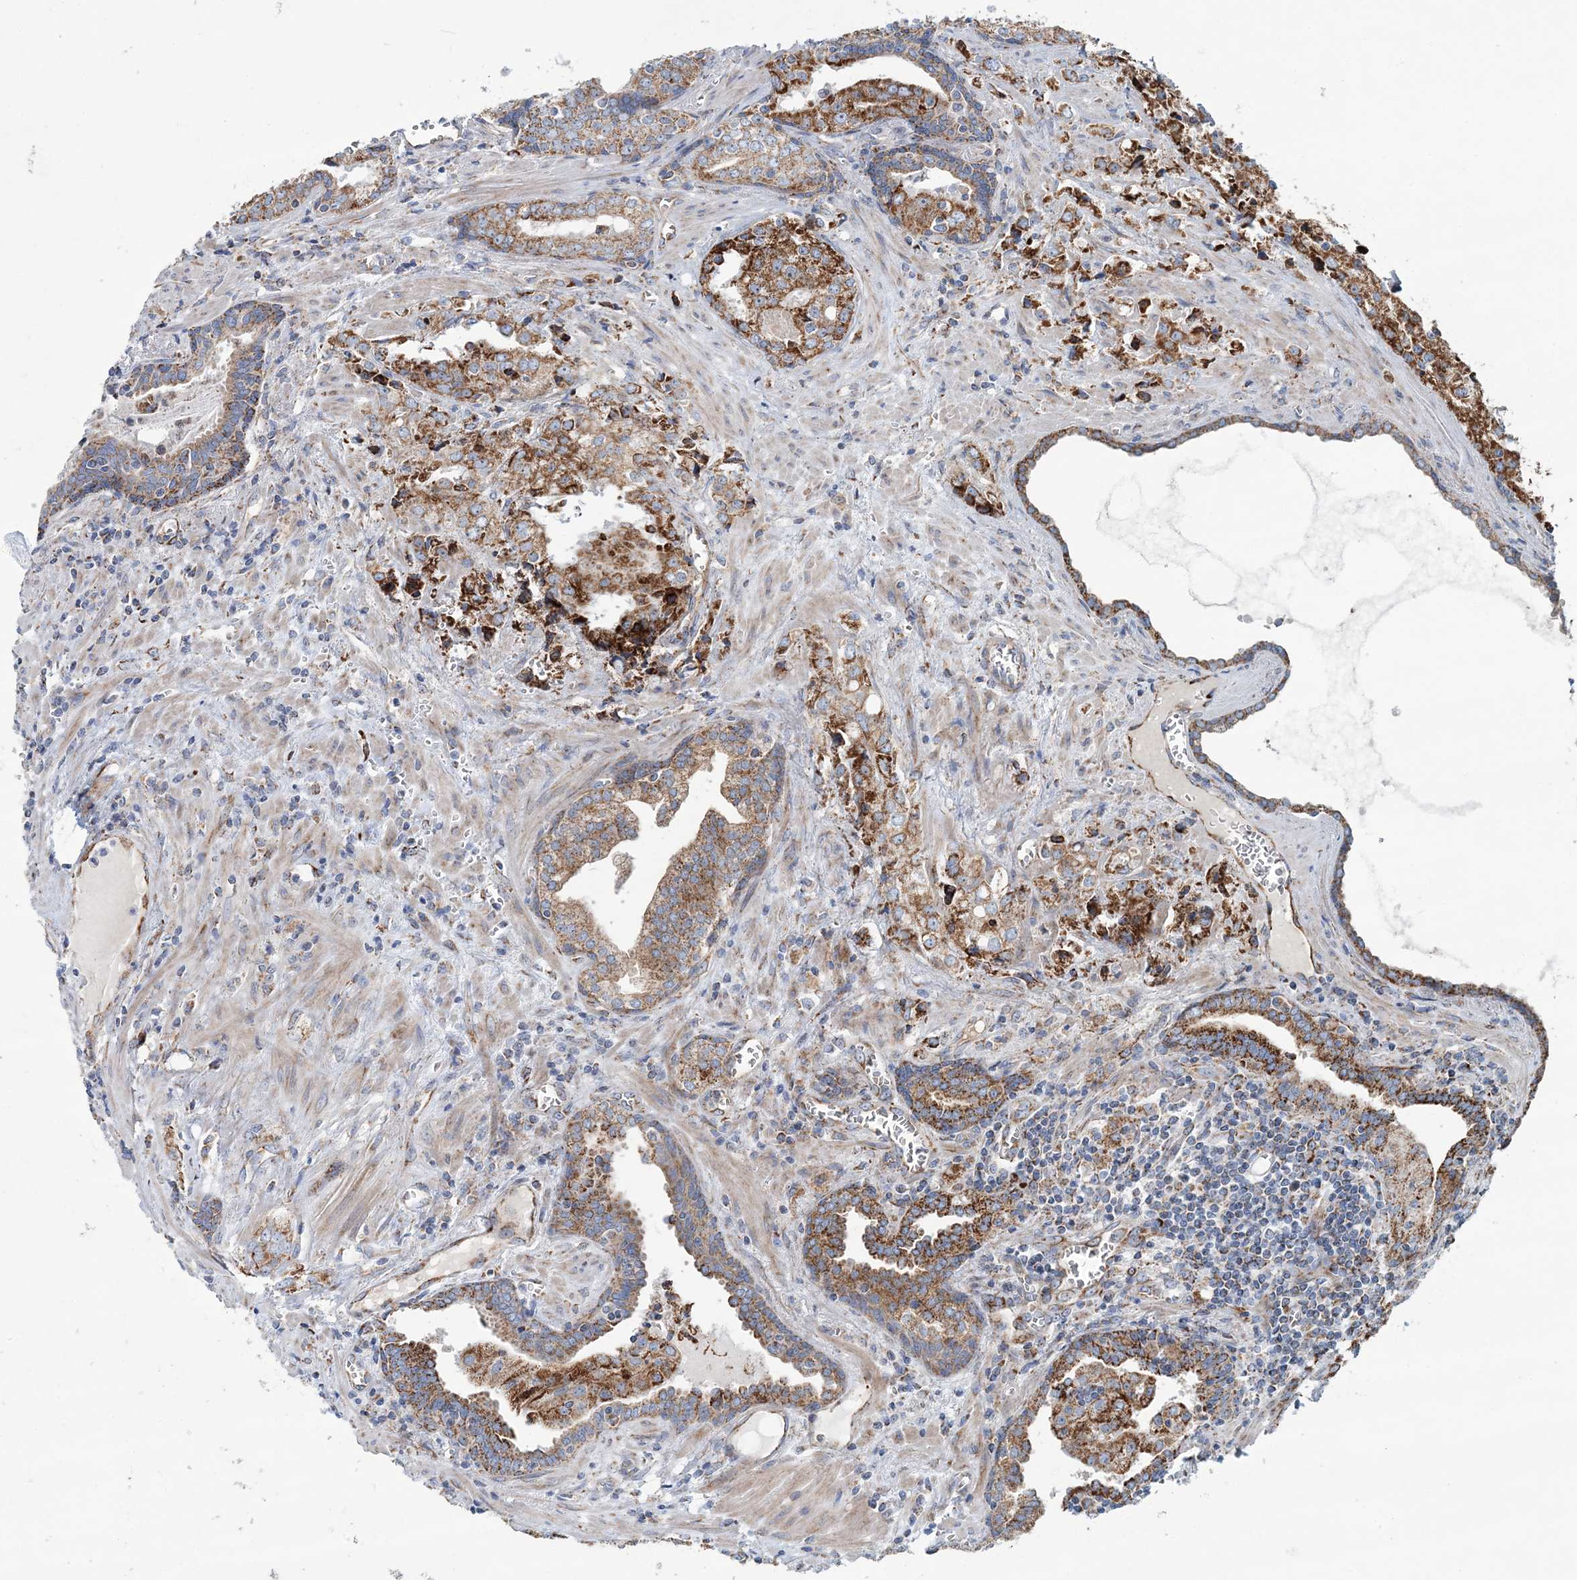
{"staining": {"intensity": "moderate", "quantity": ">75%", "location": "cytoplasmic/membranous"}, "tissue": "prostate cancer", "cell_type": "Tumor cells", "image_type": "cancer", "snomed": [{"axis": "morphology", "description": "Adenocarcinoma, High grade"}, {"axis": "topography", "description": "Prostate"}], "caption": "This is an image of immunohistochemistry (IHC) staining of prostate cancer, which shows moderate staining in the cytoplasmic/membranous of tumor cells.", "gene": "ARHGAP6", "patient": {"sex": "male", "age": 68}}